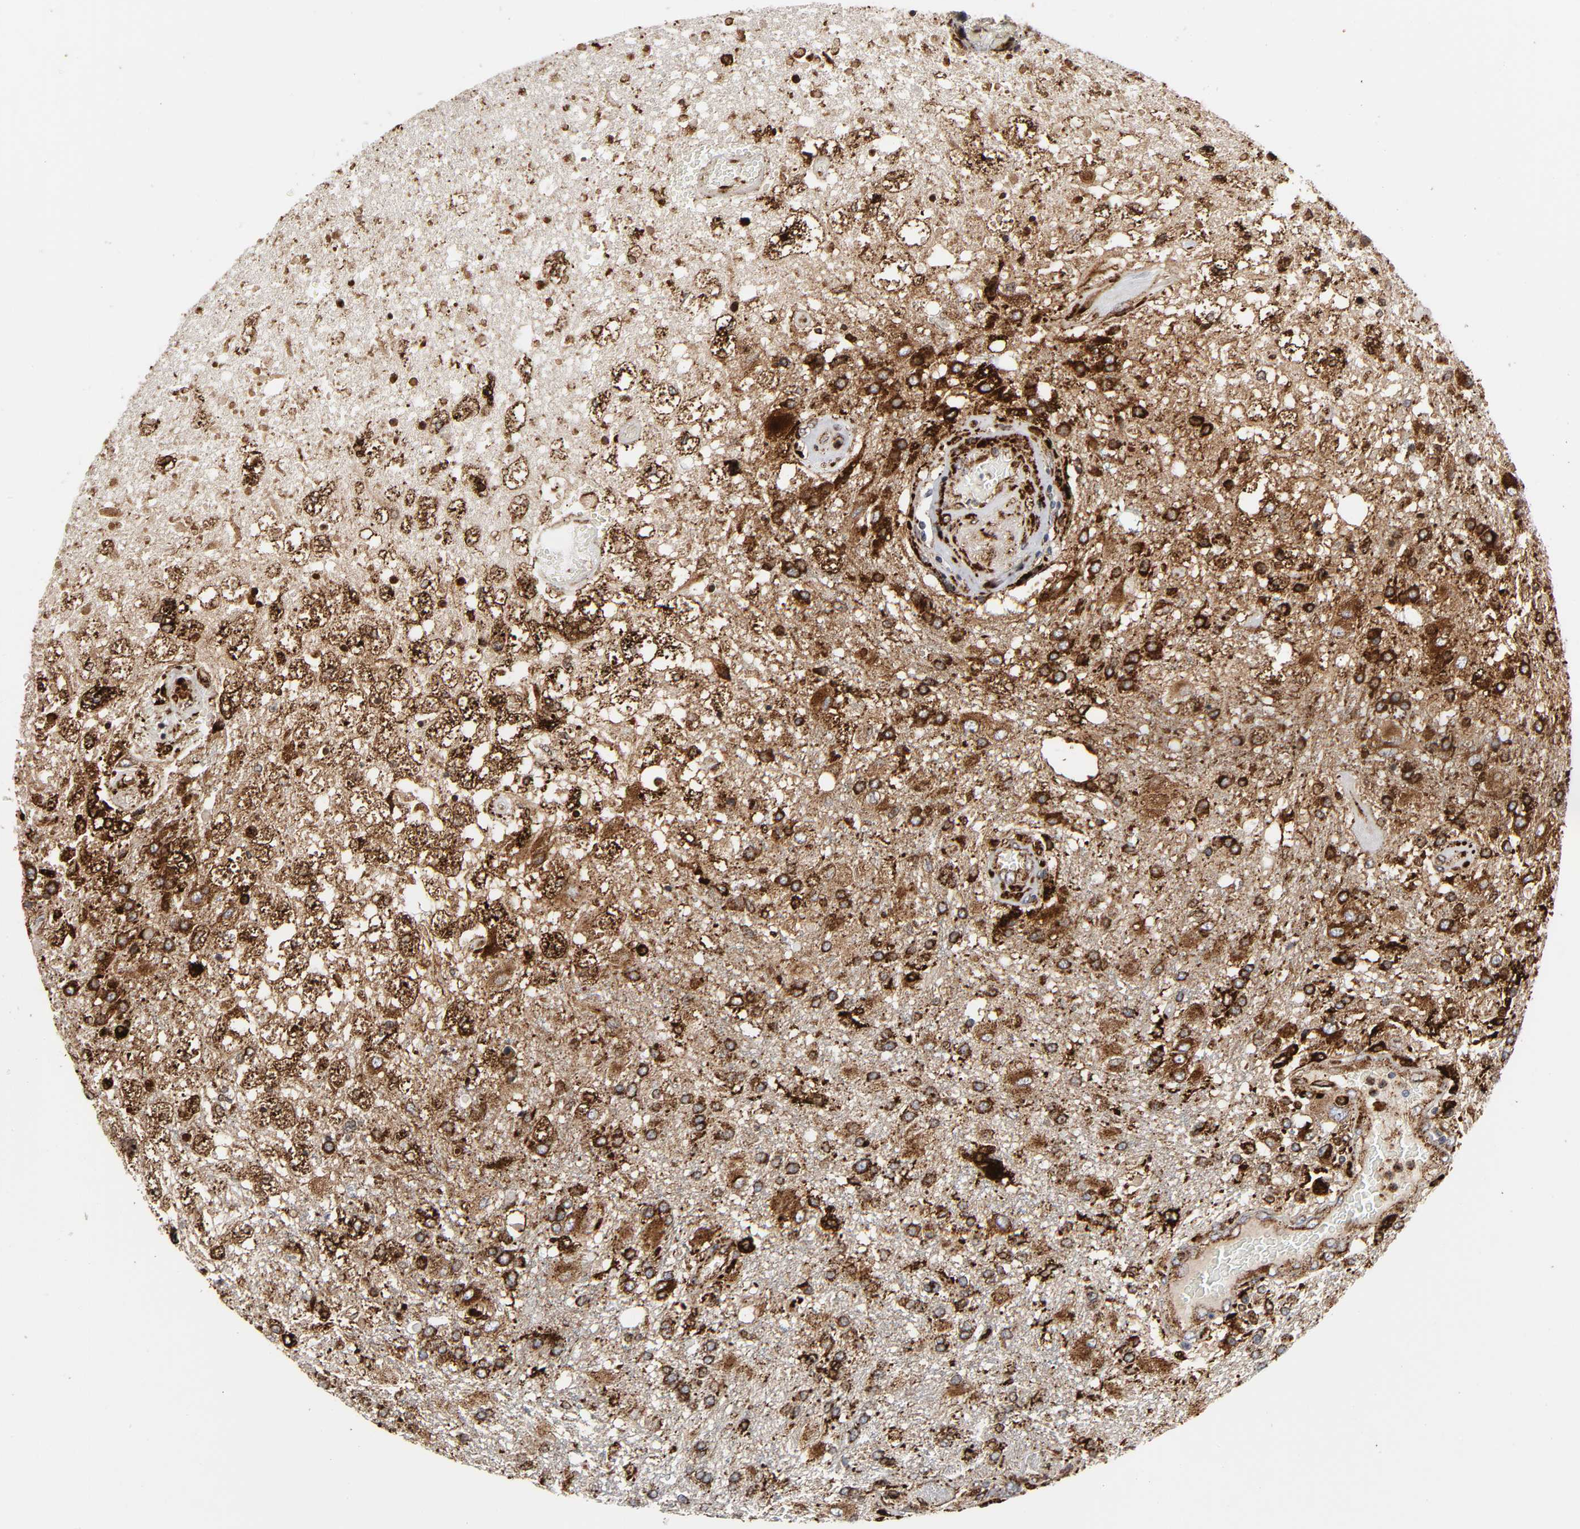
{"staining": {"intensity": "strong", "quantity": ">75%", "location": "cytoplasmic/membranous"}, "tissue": "glioma", "cell_type": "Tumor cells", "image_type": "cancer", "snomed": [{"axis": "morphology", "description": "Glioma, malignant, High grade"}, {"axis": "topography", "description": "Cerebral cortex"}], "caption": "Protein expression analysis of human glioma reveals strong cytoplasmic/membranous positivity in about >75% of tumor cells. The staining was performed using DAB to visualize the protein expression in brown, while the nuclei were stained in blue with hematoxylin (Magnification: 20x).", "gene": "PSAP", "patient": {"sex": "male", "age": 79}}